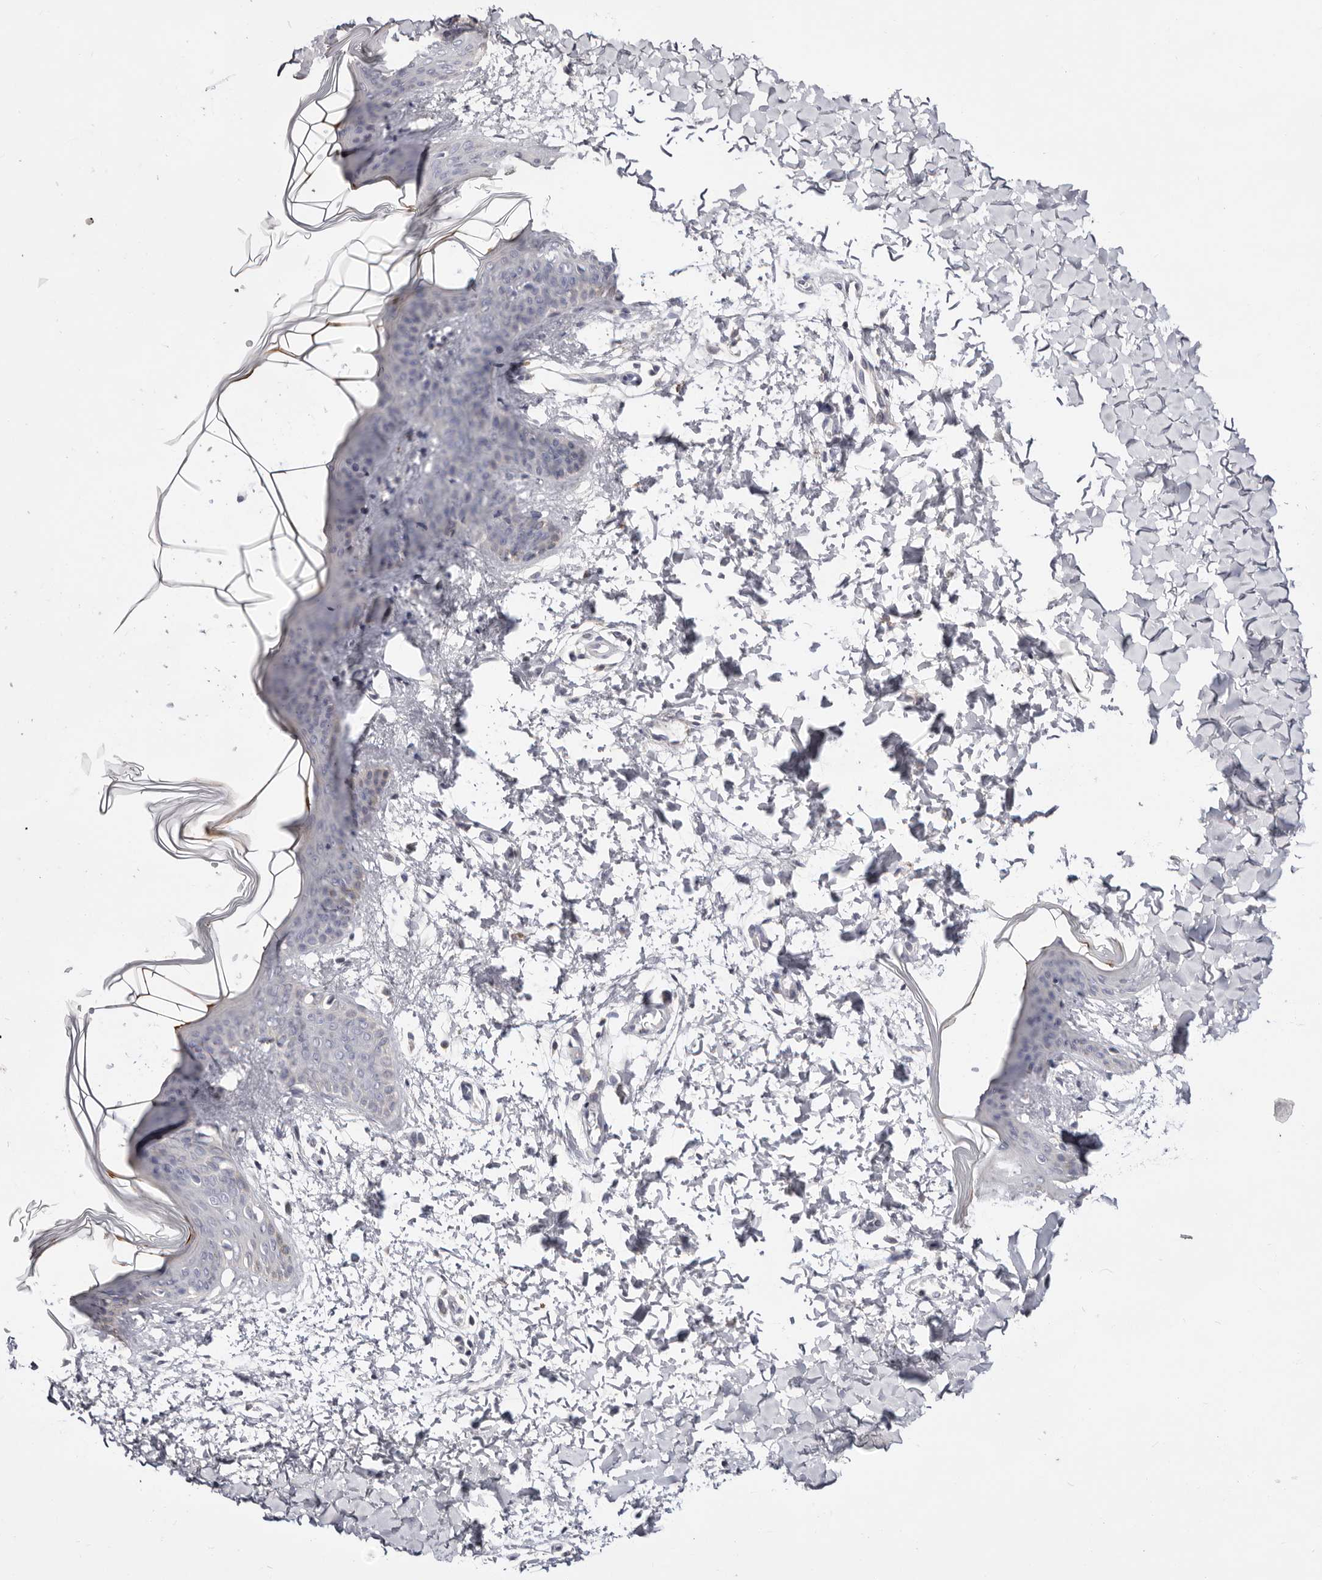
{"staining": {"intensity": "negative", "quantity": "none", "location": "none"}, "tissue": "skin", "cell_type": "Fibroblasts", "image_type": "normal", "snomed": [{"axis": "morphology", "description": "Normal tissue, NOS"}, {"axis": "topography", "description": "Skin"}], "caption": "This image is of unremarkable skin stained with immunohistochemistry (IHC) to label a protein in brown with the nuclei are counter-stained blue. There is no staining in fibroblasts.", "gene": "DOP1A", "patient": {"sex": "female", "age": 17}}